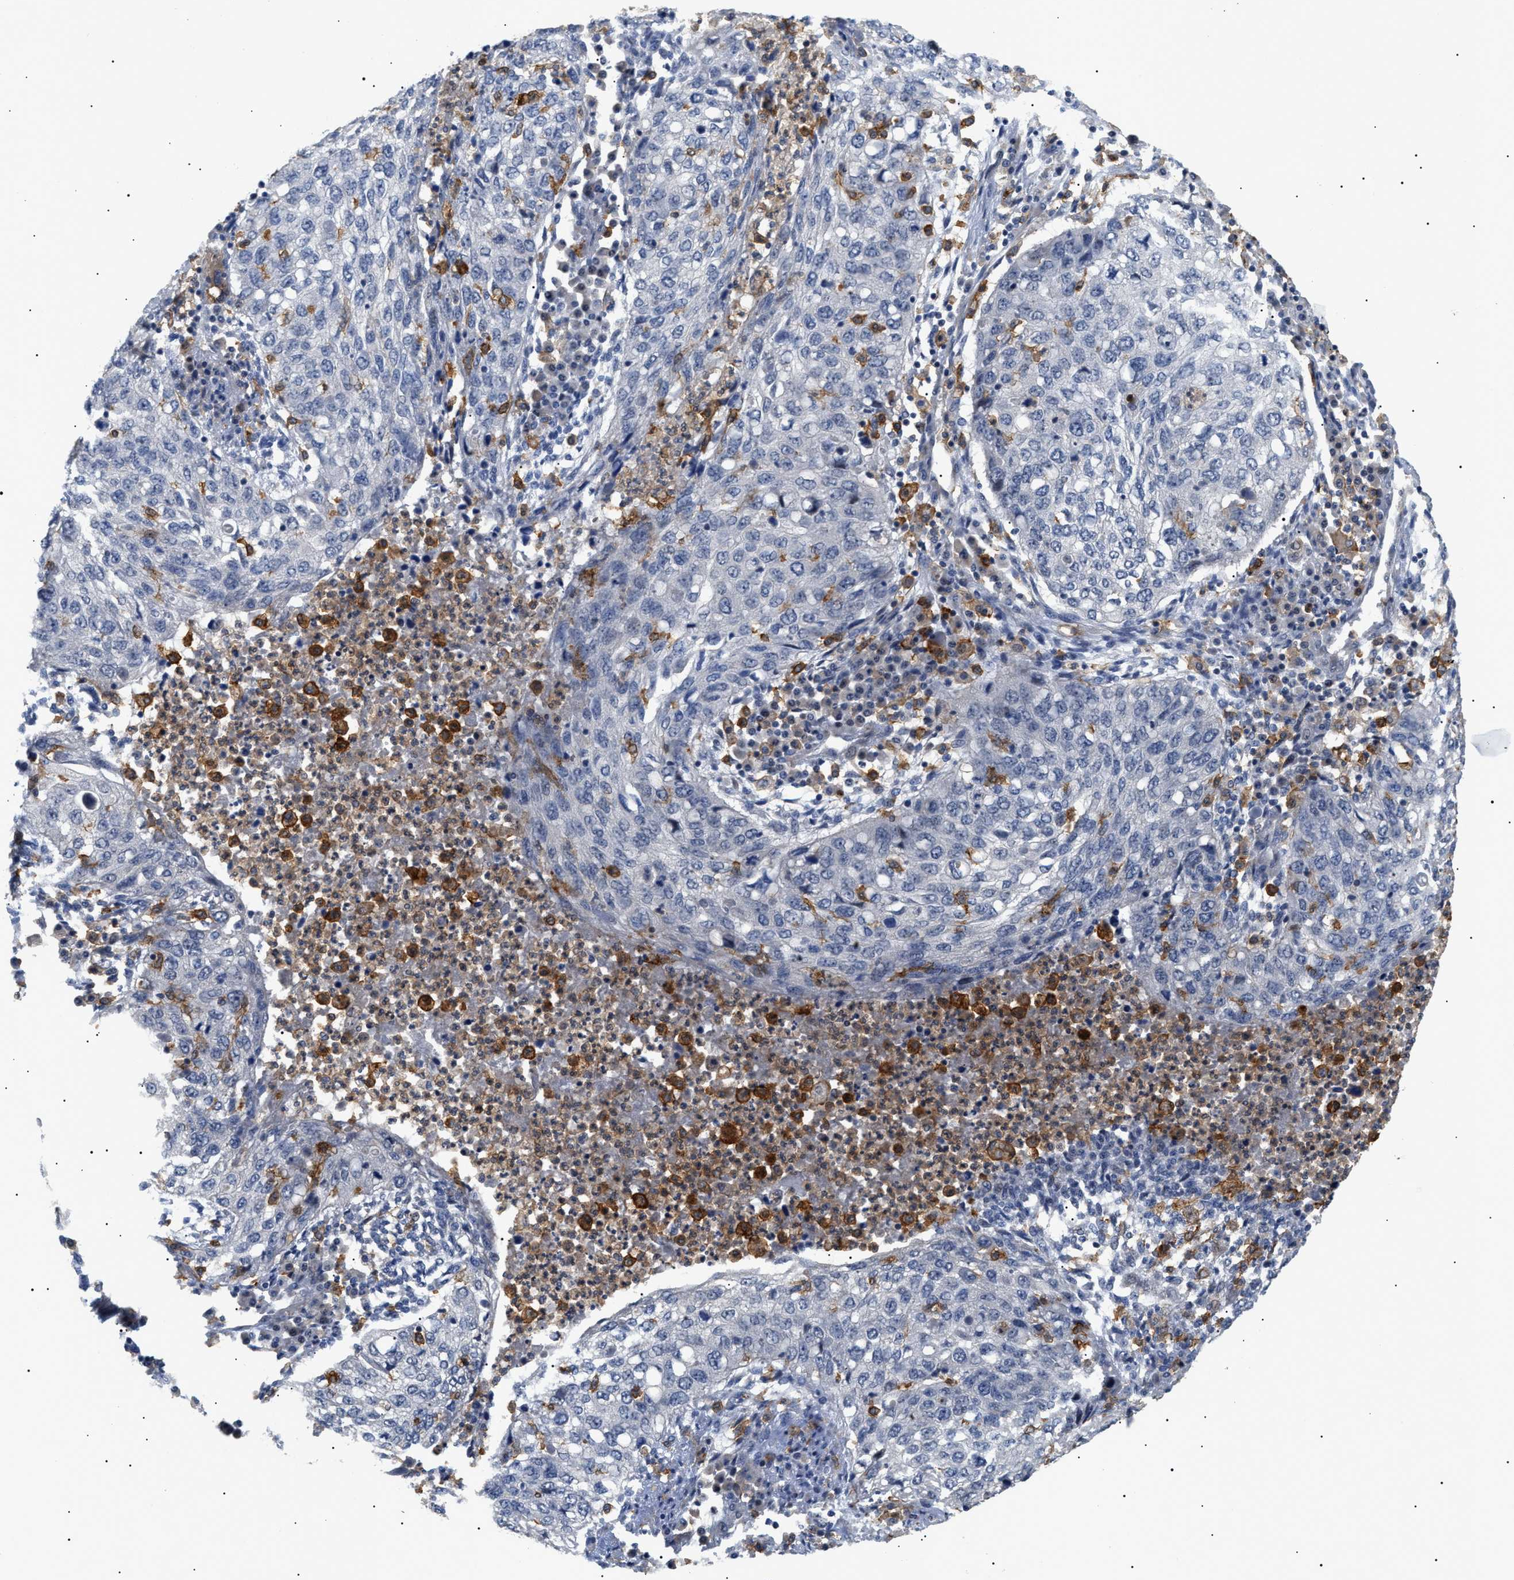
{"staining": {"intensity": "negative", "quantity": "none", "location": "none"}, "tissue": "lung cancer", "cell_type": "Tumor cells", "image_type": "cancer", "snomed": [{"axis": "morphology", "description": "Squamous cell carcinoma, NOS"}, {"axis": "topography", "description": "Lung"}], "caption": "Immunohistochemical staining of human lung squamous cell carcinoma displays no significant positivity in tumor cells. (DAB immunohistochemistry with hematoxylin counter stain).", "gene": "CD300A", "patient": {"sex": "female", "age": 63}}